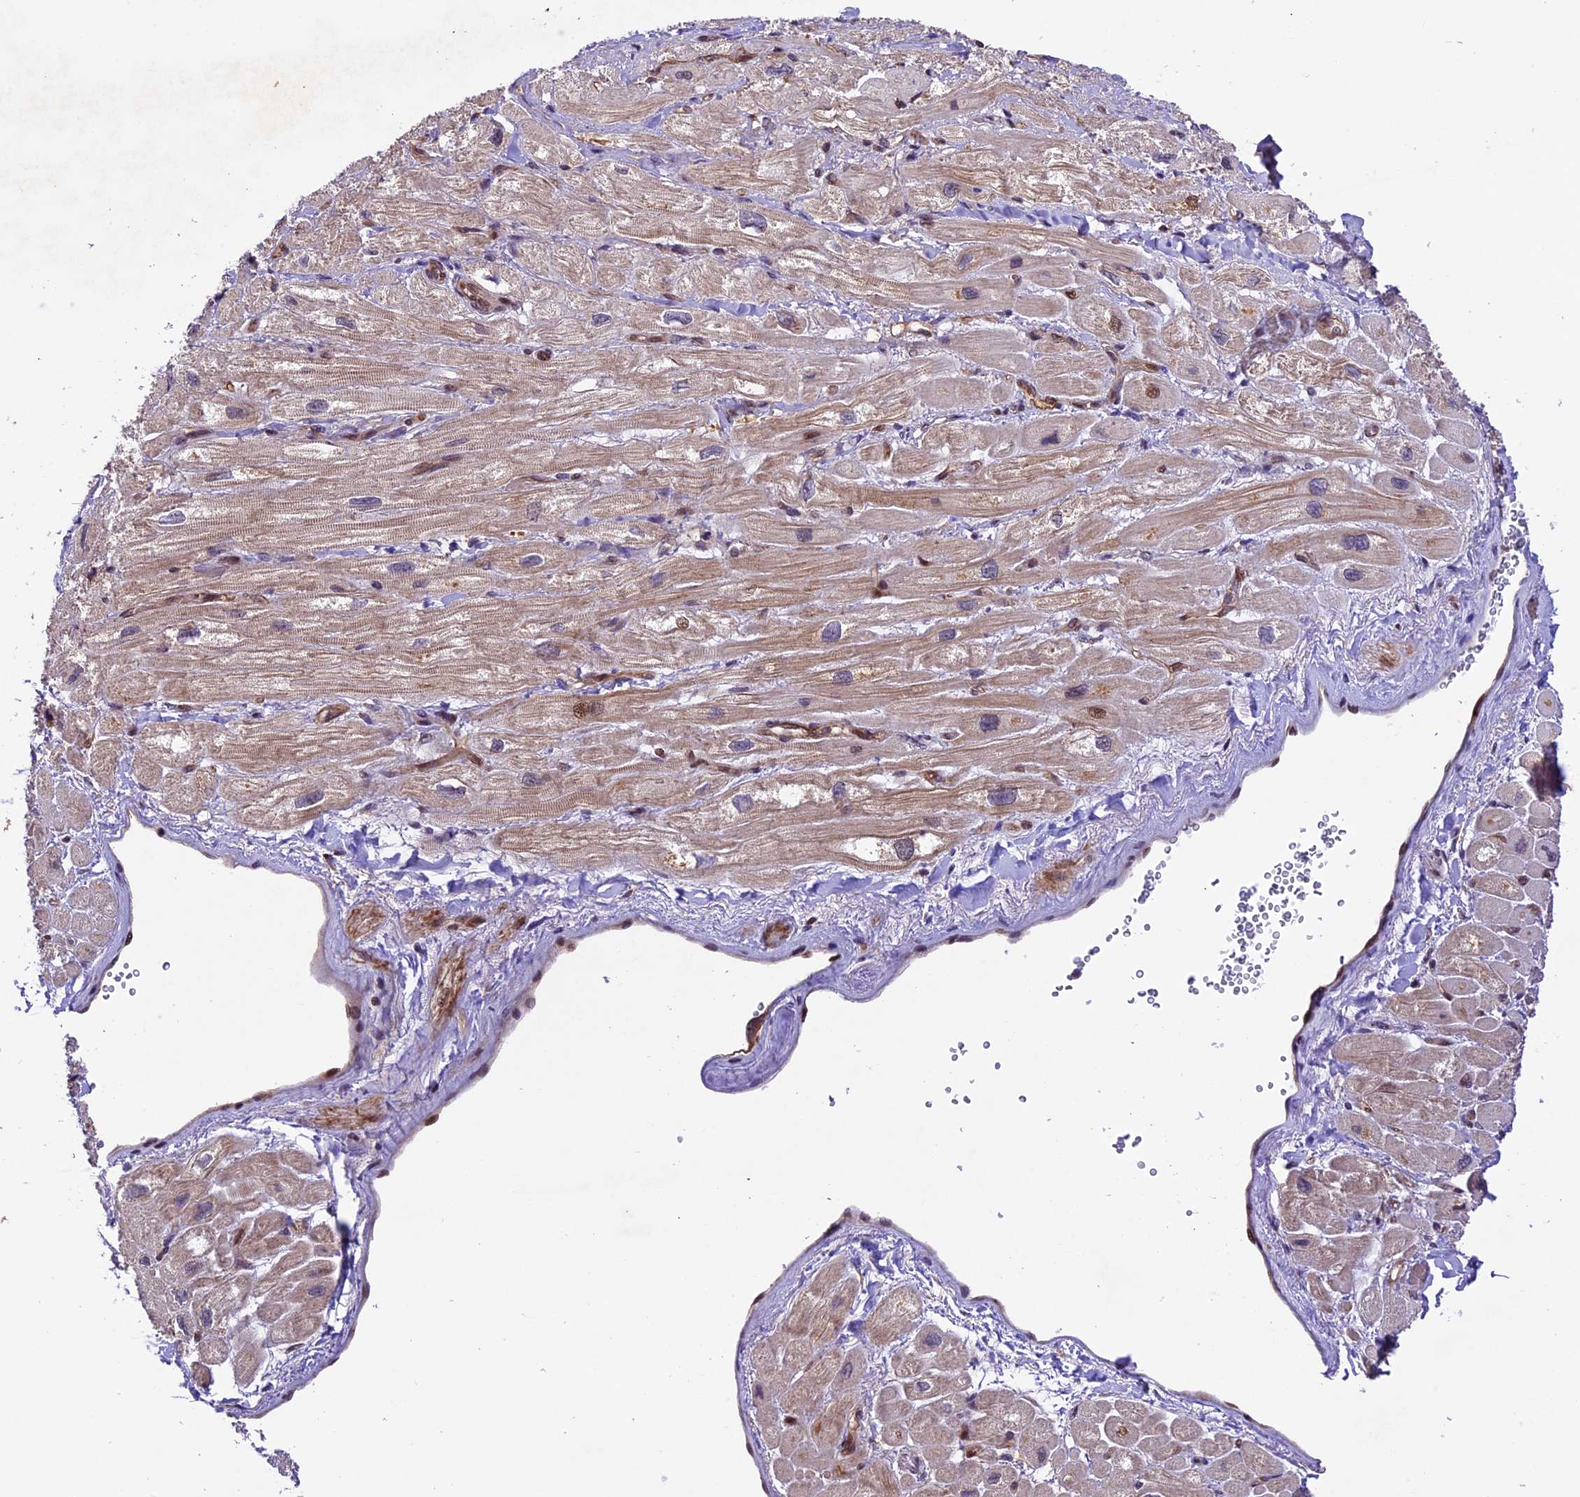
{"staining": {"intensity": "strong", "quantity": "25%-75%", "location": "cytoplasmic/membranous"}, "tissue": "heart muscle", "cell_type": "Cardiomyocytes", "image_type": "normal", "snomed": [{"axis": "morphology", "description": "Normal tissue, NOS"}, {"axis": "topography", "description": "Heart"}], "caption": "The immunohistochemical stain labels strong cytoplasmic/membranous positivity in cardiomyocytes of unremarkable heart muscle. The protein is stained brown, and the nuclei are stained in blue (DAB IHC with brightfield microscopy, high magnification).", "gene": "CCSER1", "patient": {"sex": "male", "age": 65}}